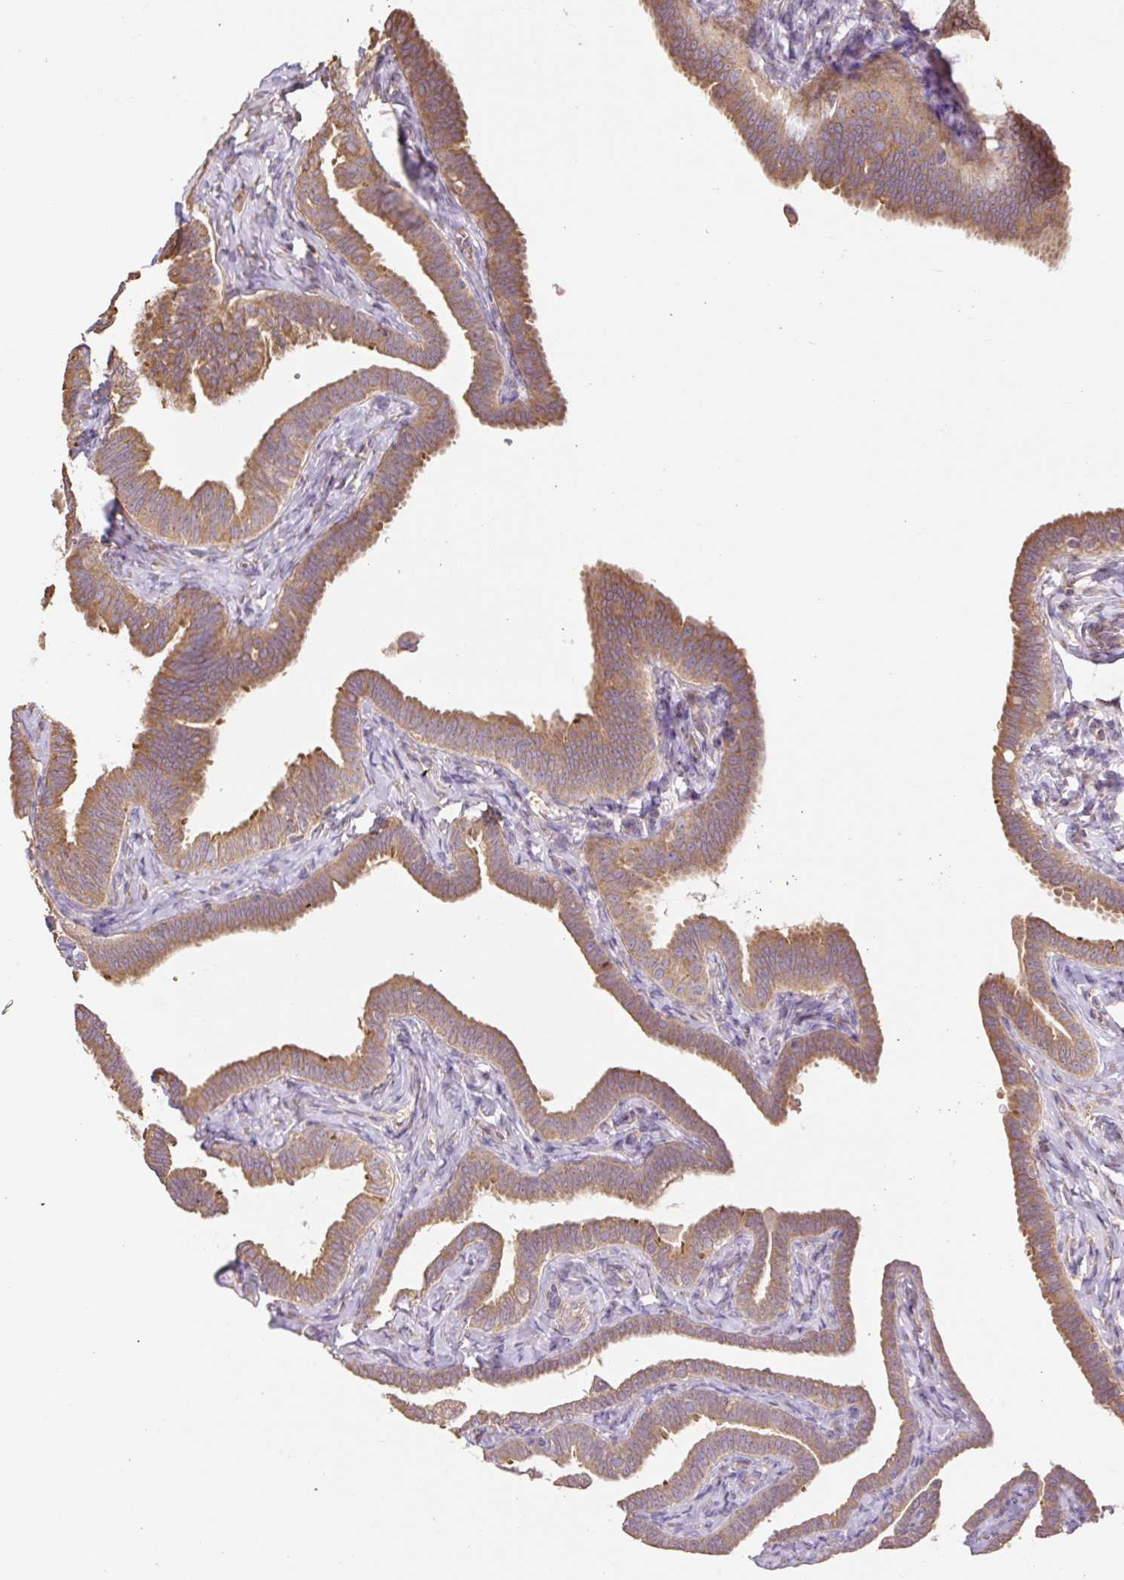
{"staining": {"intensity": "strong", "quantity": ">75%", "location": "cytoplasmic/membranous"}, "tissue": "fallopian tube", "cell_type": "Glandular cells", "image_type": "normal", "snomed": [{"axis": "morphology", "description": "Normal tissue, NOS"}, {"axis": "topography", "description": "Fallopian tube"}], "caption": "Human fallopian tube stained with a brown dye shows strong cytoplasmic/membranous positive expression in about >75% of glandular cells.", "gene": "DESI1", "patient": {"sex": "female", "age": 69}}